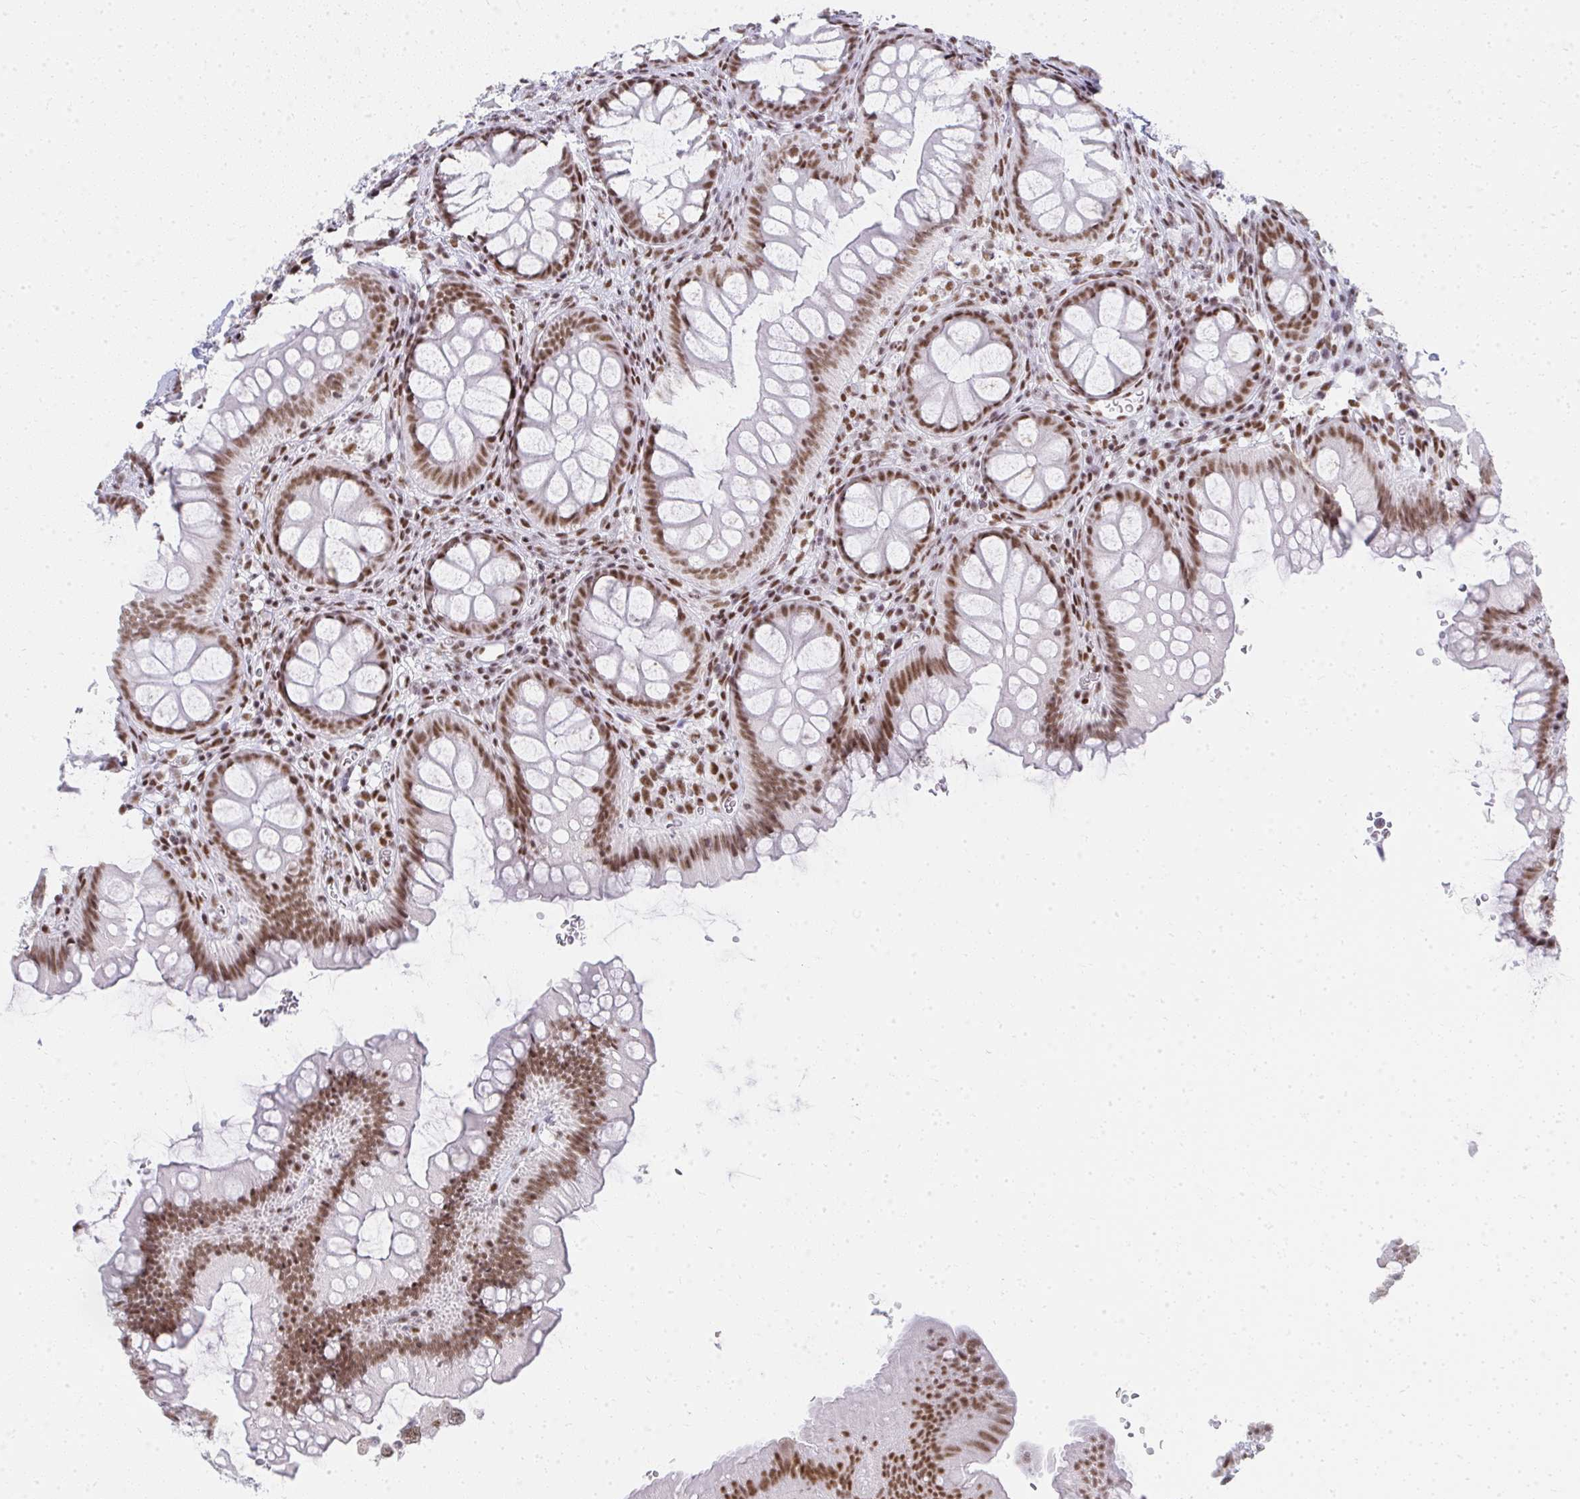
{"staining": {"intensity": "moderate", "quantity": ">75%", "location": "nuclear"}, "tissue": "colon", "cell_type": "Endothelial cells", "image_type": "normal", "snomed": [{"axis": "morphology", "description": "Normal tissue, NOS"}, {"axis": "morphology", "description": "Adenoma, NOS"}, {"axis": "topography", "description": "Soft tissue"}, {"axis": "topography", "description": "Colon"}], "caption": "The histopathology image reveals a brown stain indicating the presence of a protein in the nuclear of endothelial cells in colon.", "gene": "CREBBP", "patient": {"sex": "male", "age": 47}}